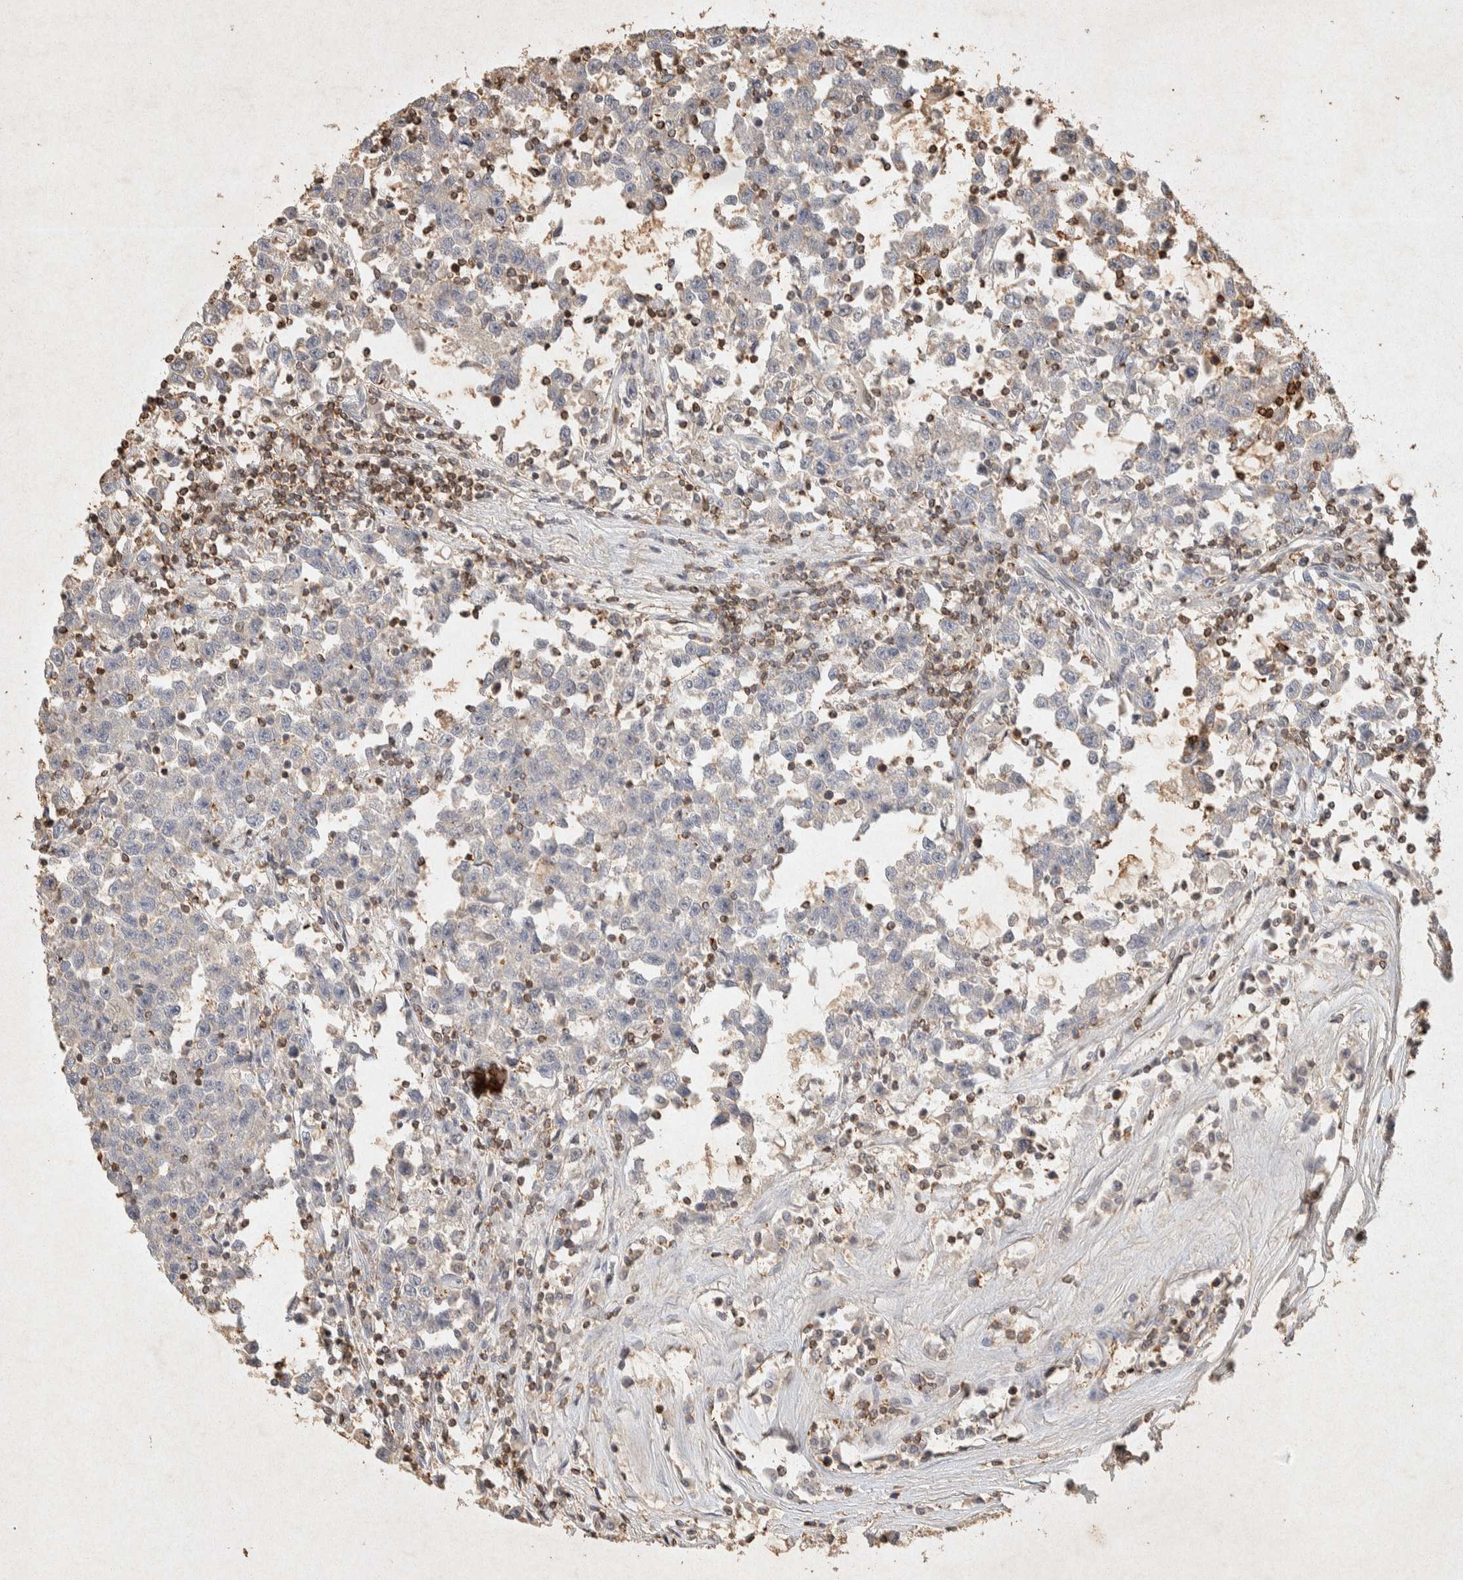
{"staining": {"intensity": "negative", "quantity": "none", "location": "none"}, "tissue": "testis cancer", "cell_type": "Tumor cells", "image_type": "cancer", "snomed": [{"axis": "morphology", "description": "Seminoma, NOS"}, {"axis": "topography", "description": "Testis"}], "caption": "High magnification brightfield microscopy of seminoma (testis) stained with DAB (brown) and counterstained with hematoxylin (blue): tumor cells show no significant expression. (DAB (3,3'-diaminobenzidine) immunohistochemistry, high magnification).", "gene": "RAC2", "patient": {"sex": "male", "age": 43}}